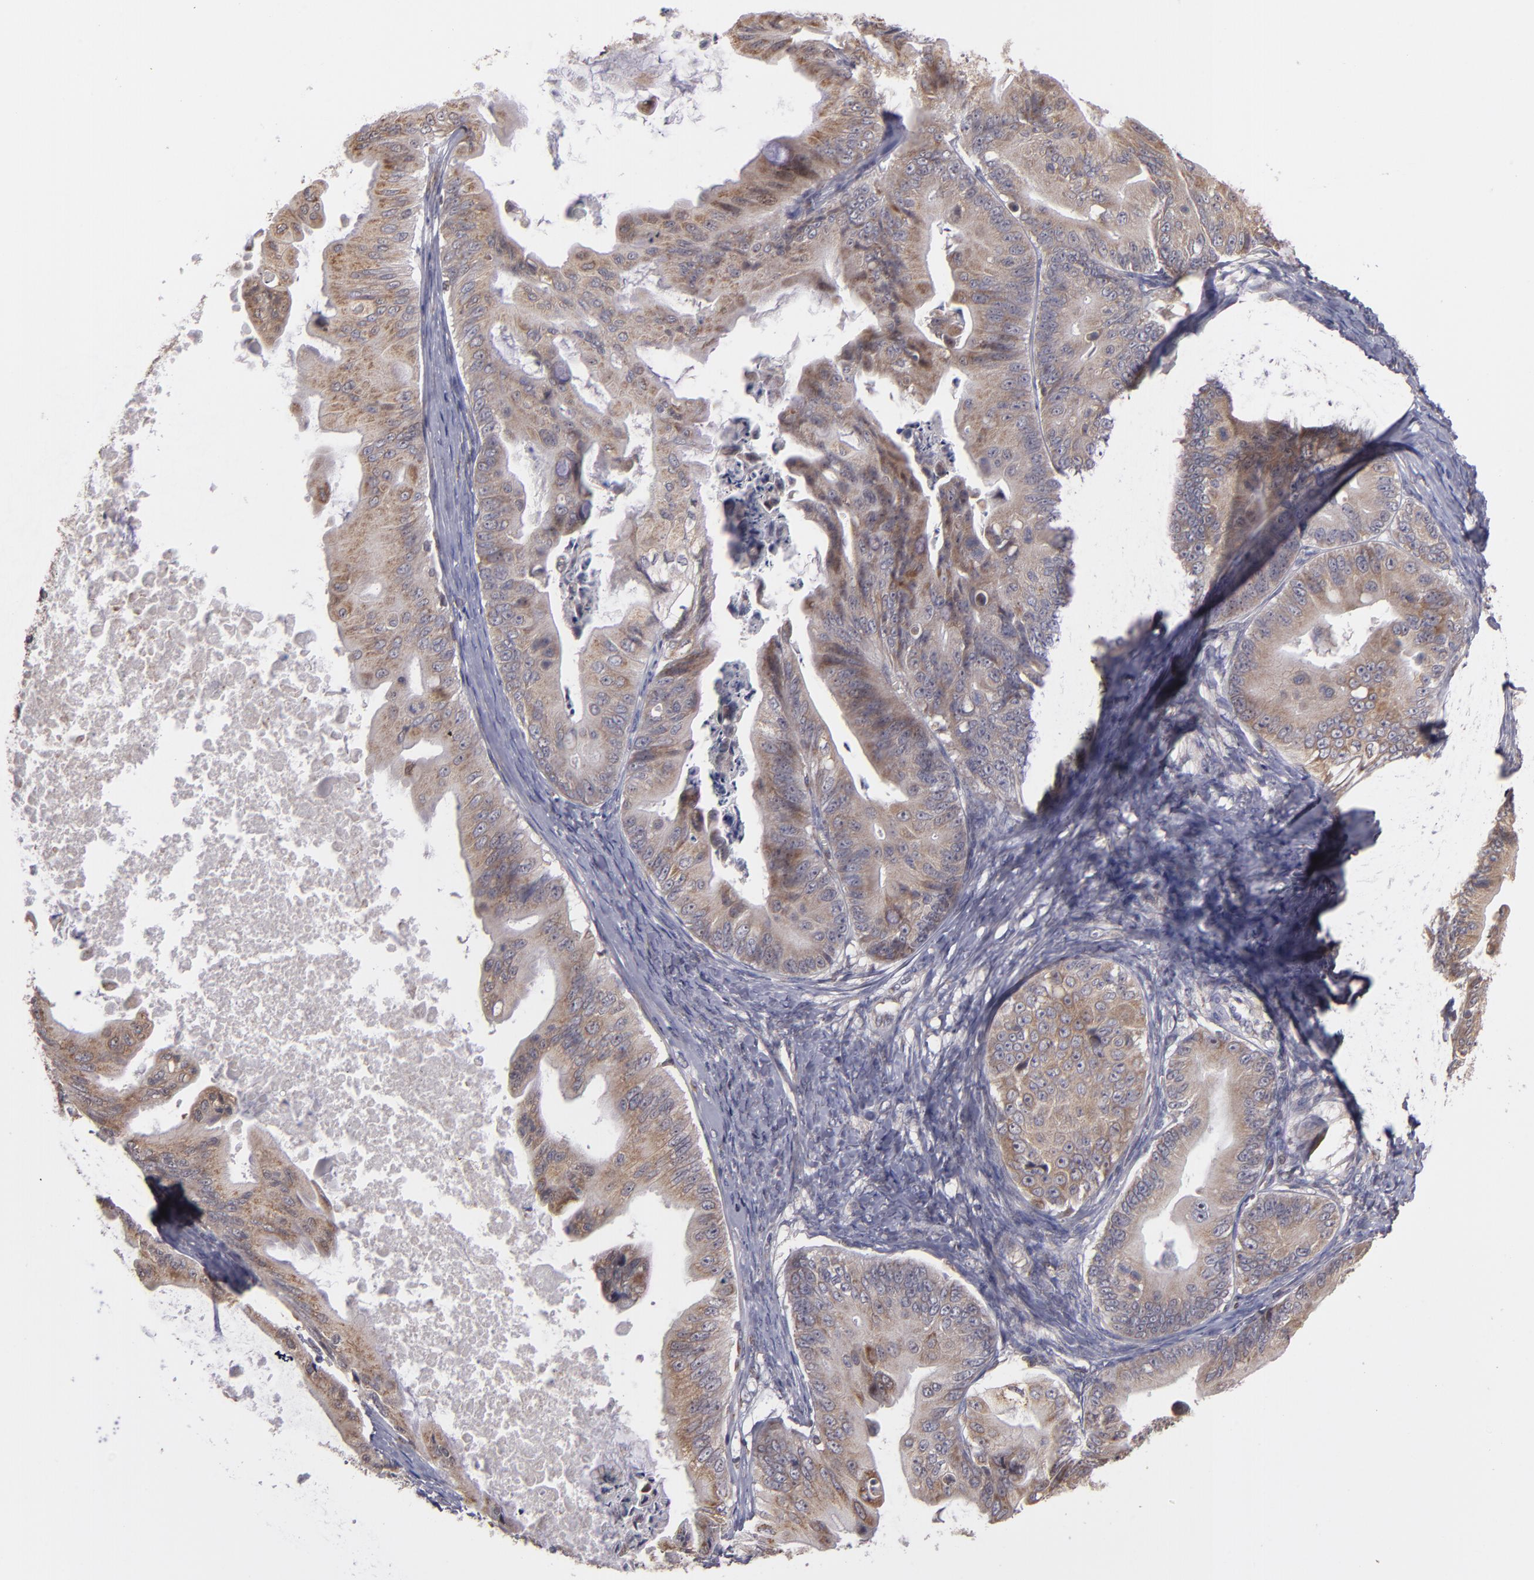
{"staining": {"intensity": "weak", "quantity": ">75%", "location": "cytoplasmic/membranous"}, "tissue": "ovarian cancer", "cell_type": "Tumor cells", "image_type": "cancer", "snomed": [{"axis": "morphology", "description": "Cystadenocarcinoma, mucinous, NOS"}, {"axis": "topography", "description": "Ovary"}], "caption": "Brown immunohistochemical staining in mucinous cystadenocarcinoma (ovarian) demonstrates weak cytoplasmic/membranous positivity in about >75% of tumor cells.", "gene": "CASP1", "patient": {"sex": "female", "age": 37}}